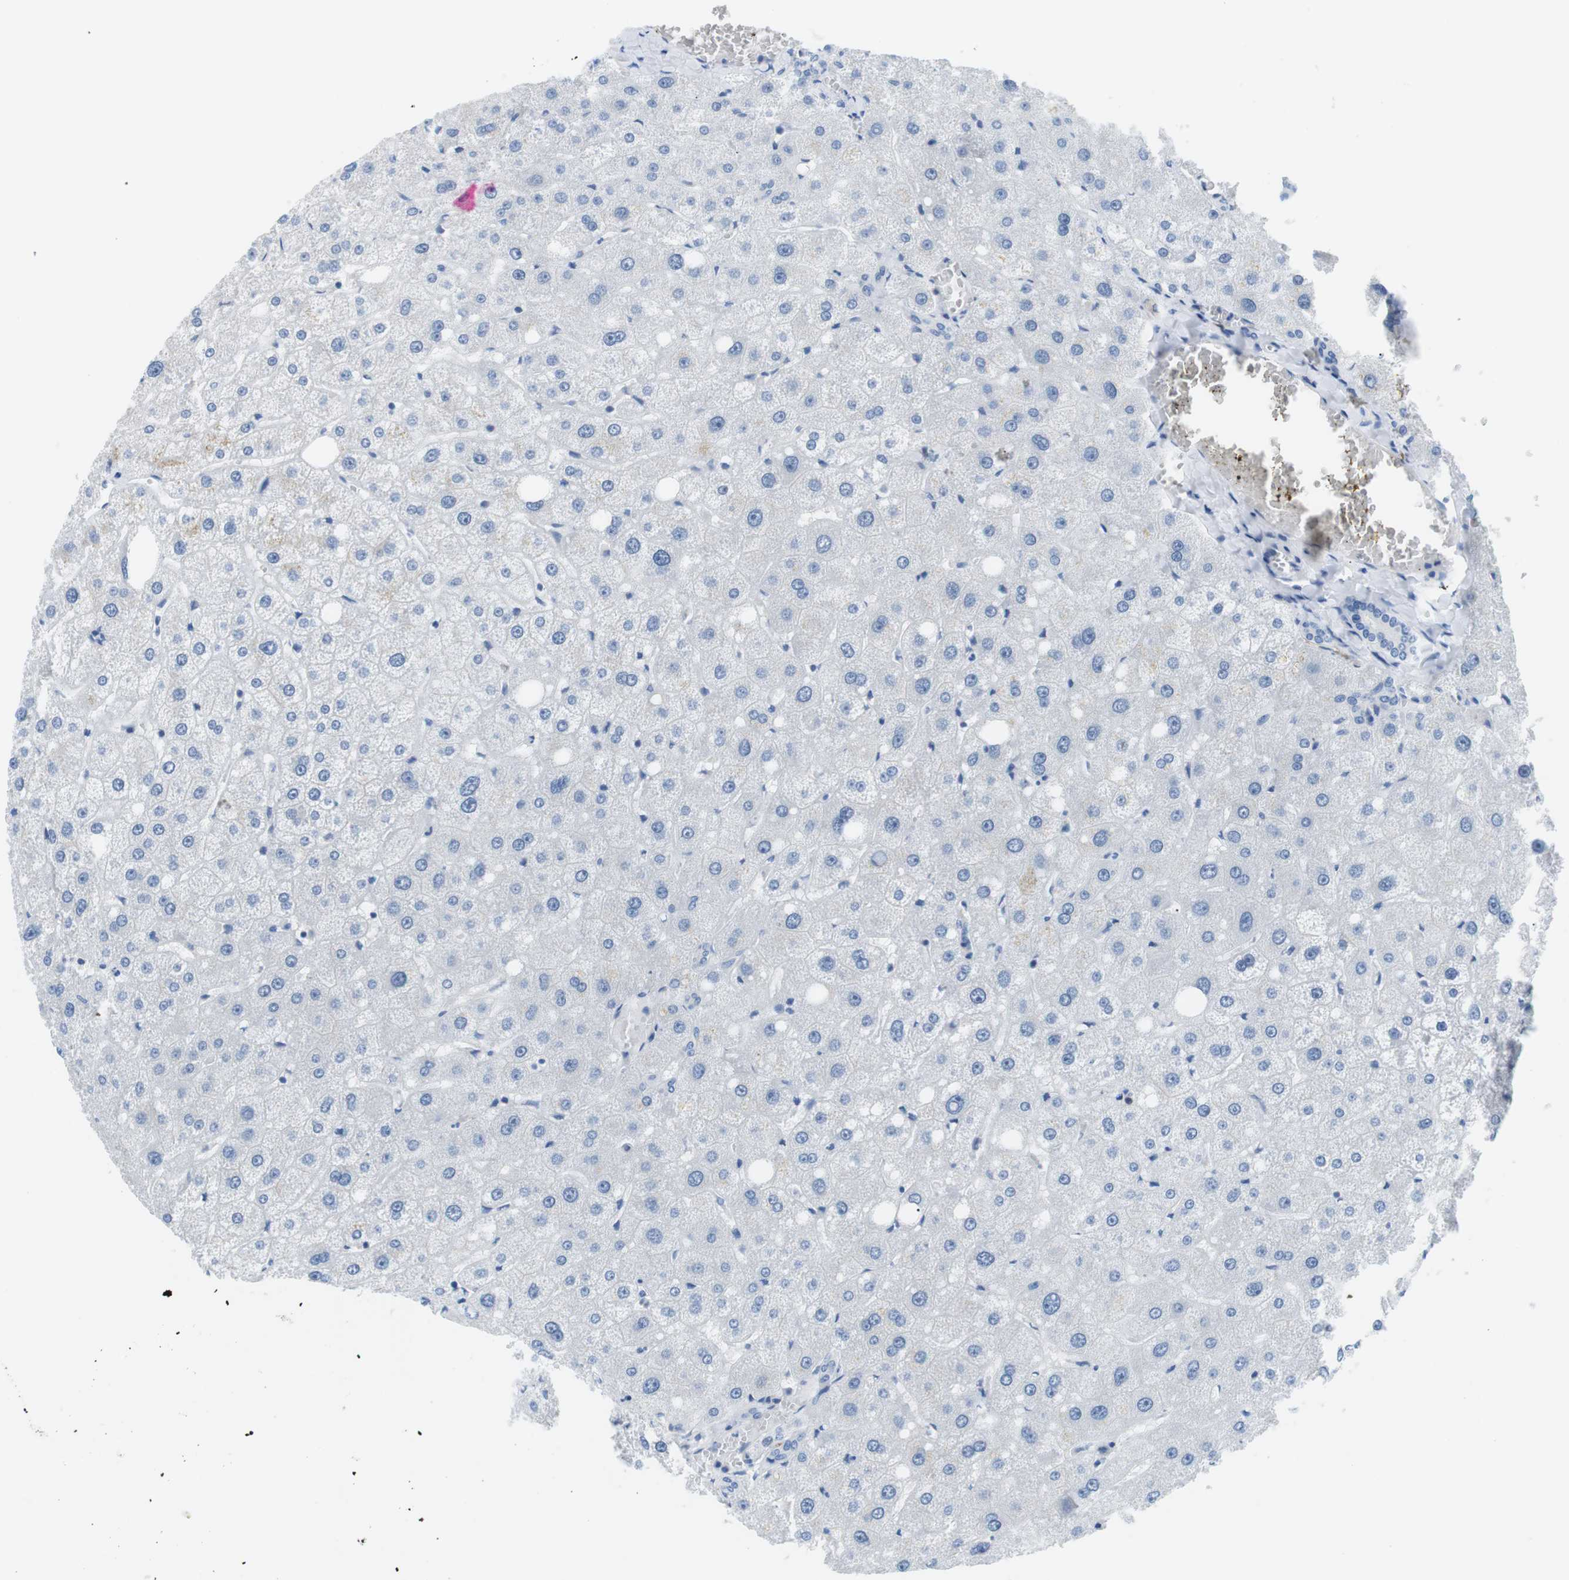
{"staining": {"intensity": "negative", "quantity": "none", "location": "none"}, "tissue": "liver", "cell_type": "Cholangiocytes", "image_type": "normal", "snomed": [{"axis": "morphology", "description": "Normal tissue, NOS"}, {"axis": "topography", "description": "Liver"}], "caption": "A micrograph of human liver is negative for staining in cholangiocytes. The staining is performed using DAB (3,3'-diaminobenzidine) brown chromogen with nuclei counter-stained in using hematoxylin.", "gene": "TNFRSF4", "patient": {"sex": "male", "age": 73}}